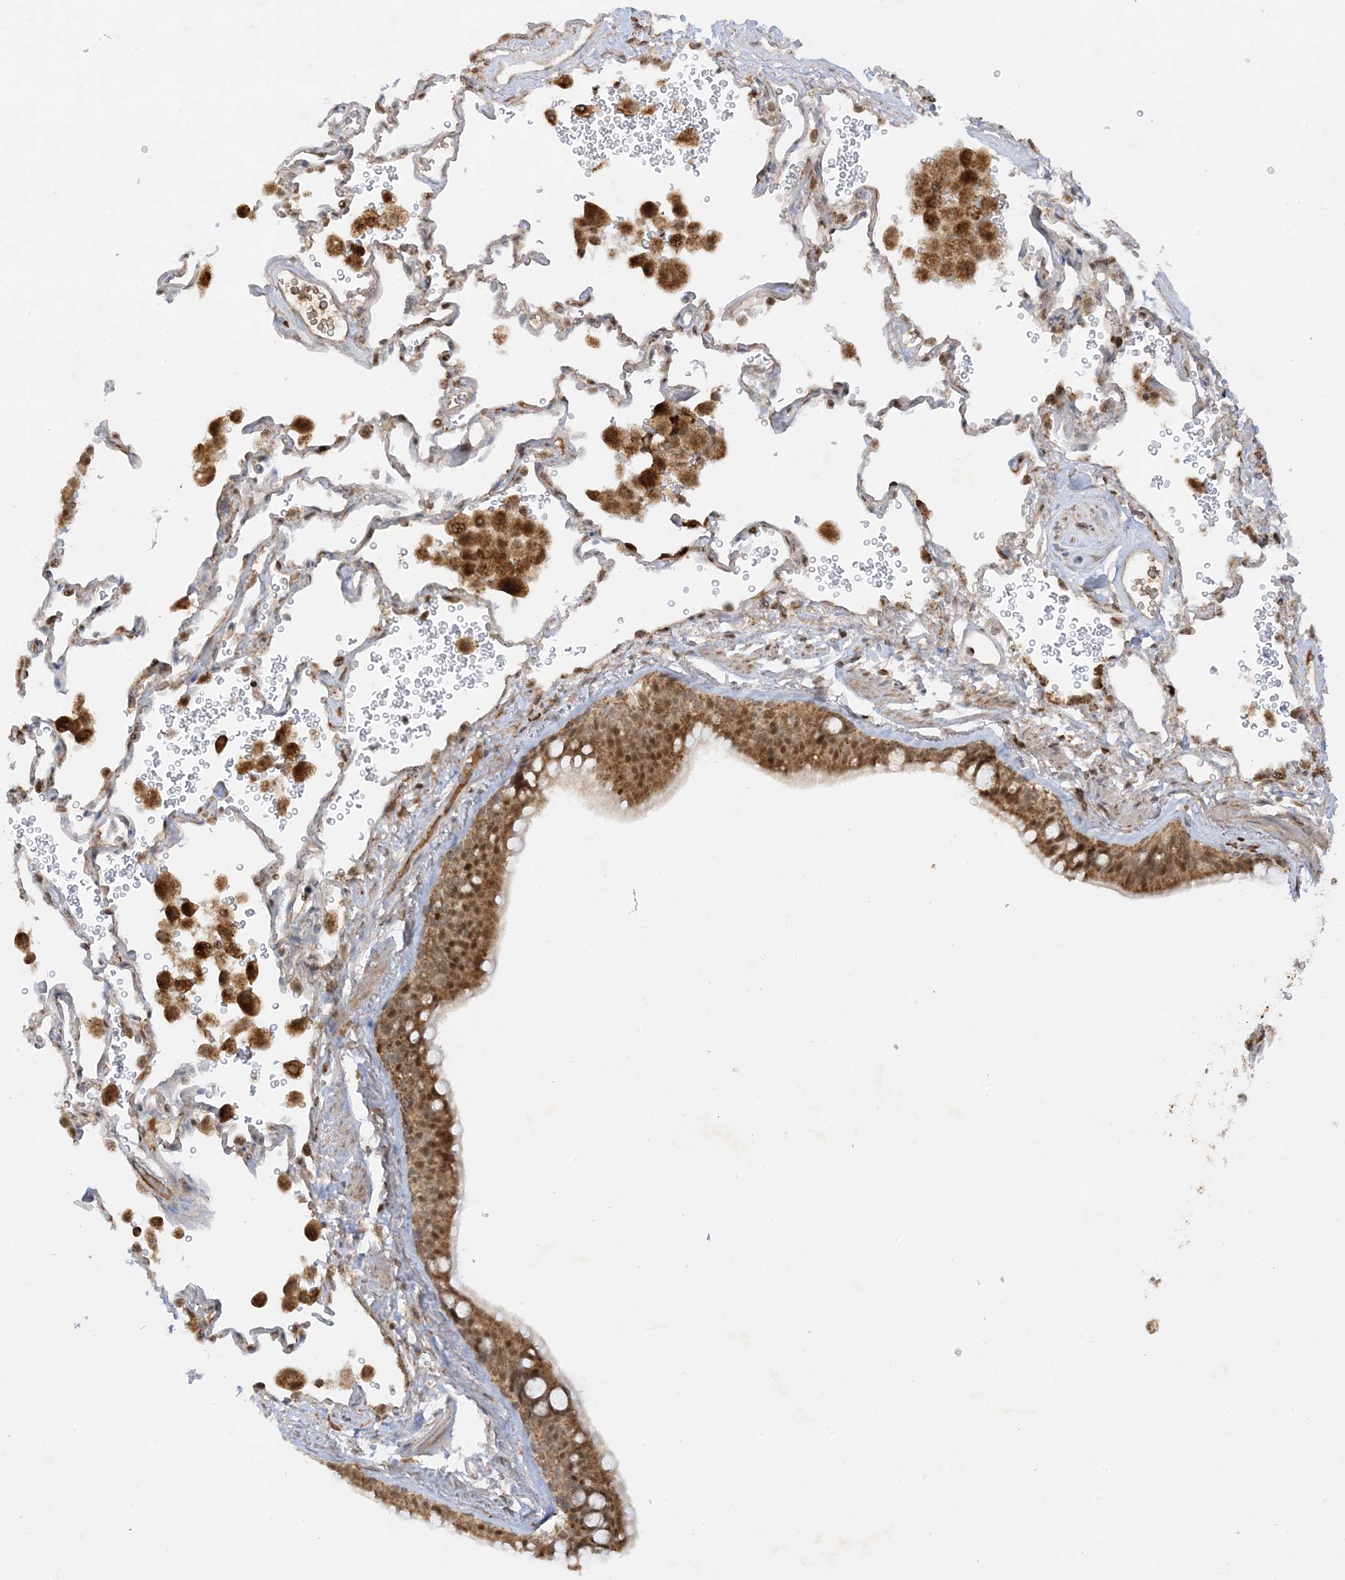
{"staining": {"intensity": "moderate", "quantity": ">75%", "location": "cytoplasmic/membranous,nuclear"}, "tissue": "bronchus", "cell_type": "Respiratory epithelial cells", "image_type": "normal", "snomed": [{"axis": "morphology", "description": "Normal tissue, NOS"}, {"axis": "morphology", "description": "Adenocarcinoma, NOS"}, {"axis": "topography", "description": "Bronchus"}, {"axis": "topography", "description": "Lung"}], "caption": "A photomicrograph of human bronchus stained for a protein displays moderate cytoplasmic/membranous,nuclear brown staining in respiratory epithelial cells.", "gene": "NDUFAF3", "patient": {"sex": "male", "age": 54}}